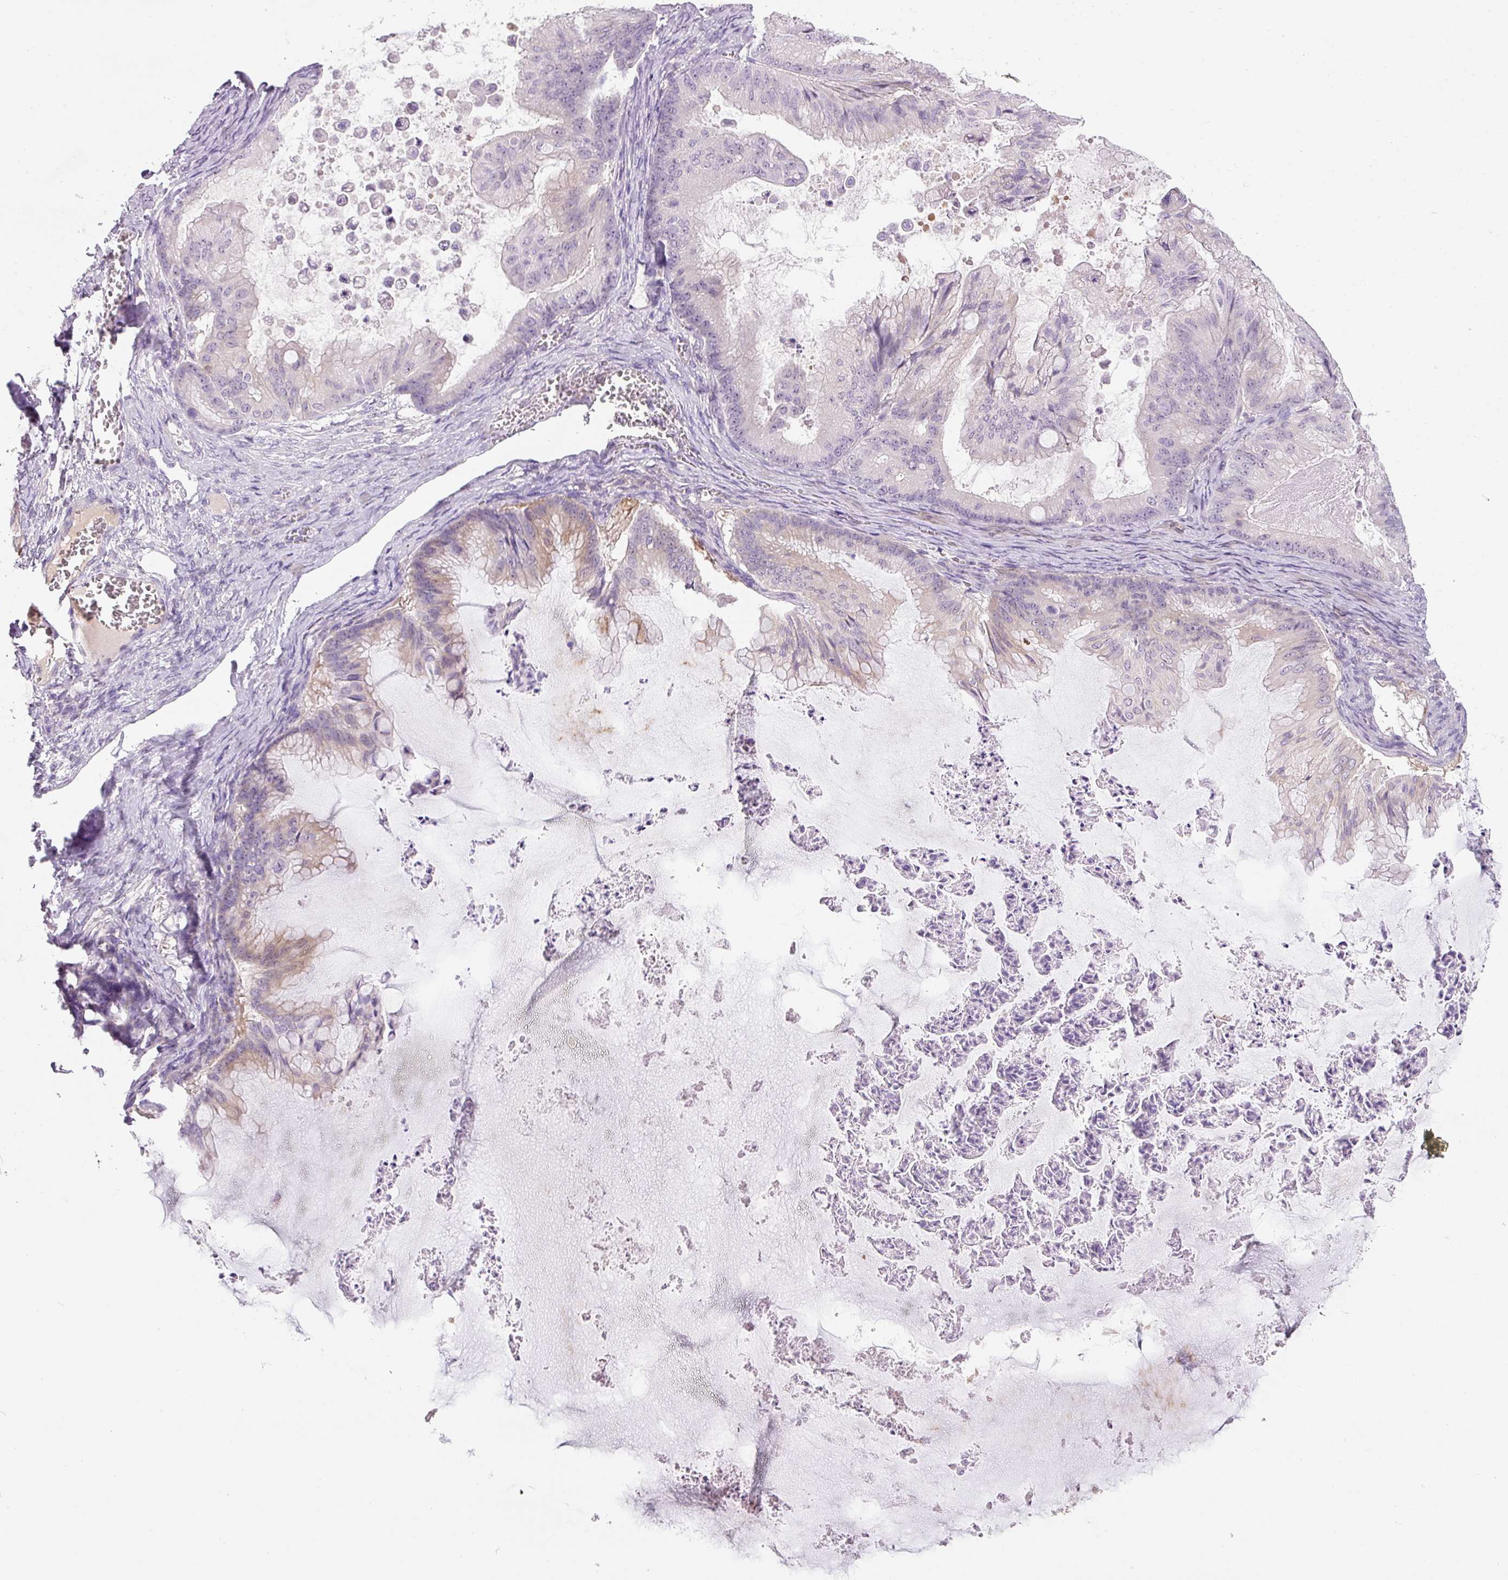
{"staining": {"intensity": "weak", "quantity": "<25%", "location": "cytoplasmic/membranous"}, "tissue": "ovarian cancer", "cell_type": "Tumor cells", "image_type": "cancer", "snomed": [{"axis": "morphology", "description": "Cystadenocarcinoma, mucinous, NOS"}, {"axis": "topography", "description": "Ovary"}], "caption": "Ovarian cancer stained for a protein using immunohistochemistry (IHC) reveals no positivity tumor cells.", "gene": "TMEM37", "patient": {"sex": "female", "age": 71}}